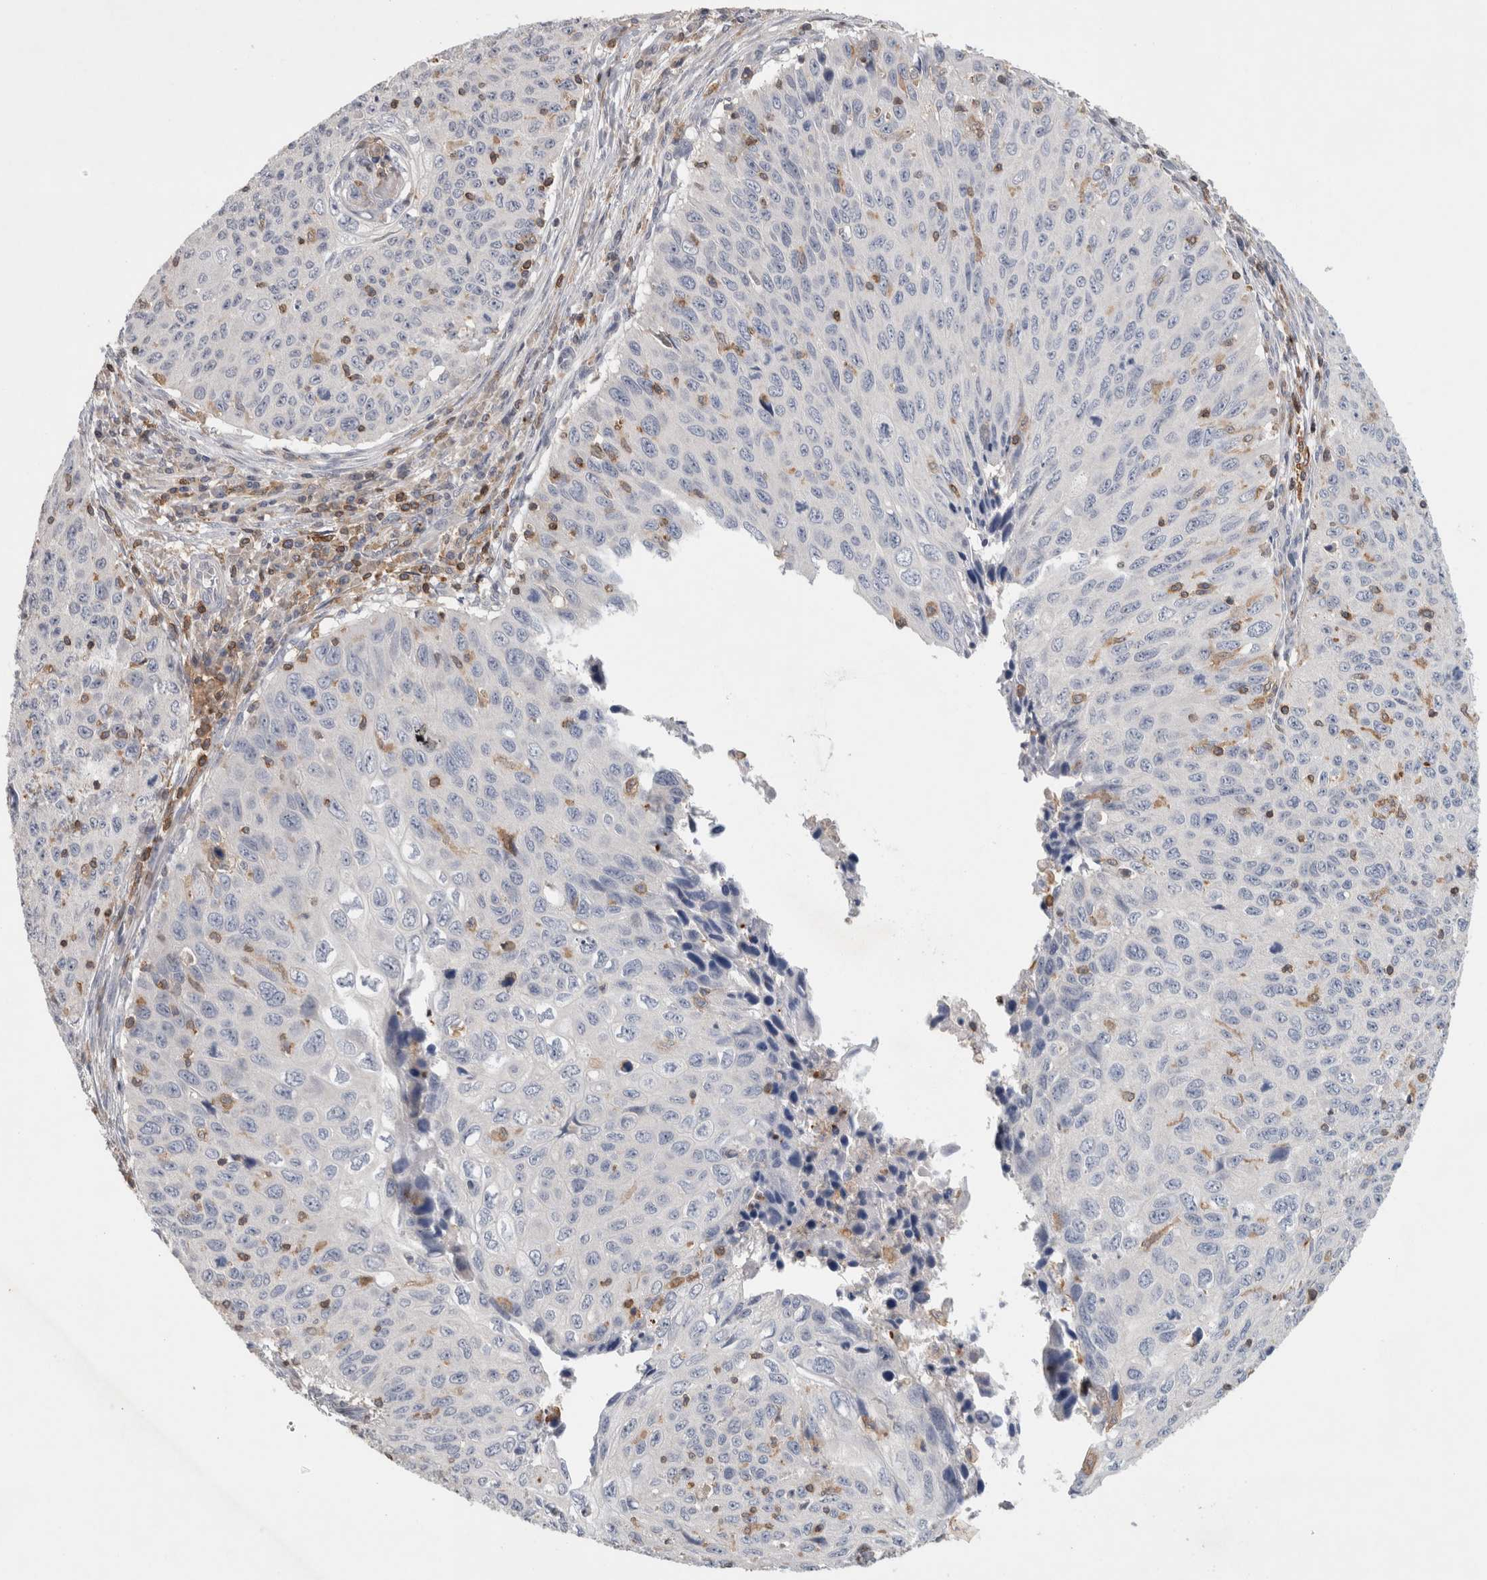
{"staining": {"intensity": "negative", "quantity": "none", "location": "none"}, "tissue": "cervical cancer", "cell_type": "Tumor cells", "image_type": "cancer", "snomed": [{"axis": "morphology", "description": "Squamous cell carcinoma, NOS"}, {"axis": "topography", "description": "Cervix"}], "caption": "IHC of human cervical cancer exhibits no staining in tumor cells.", "gene": "GFRA2", "patient": {"sex": "female", "age": 53}}